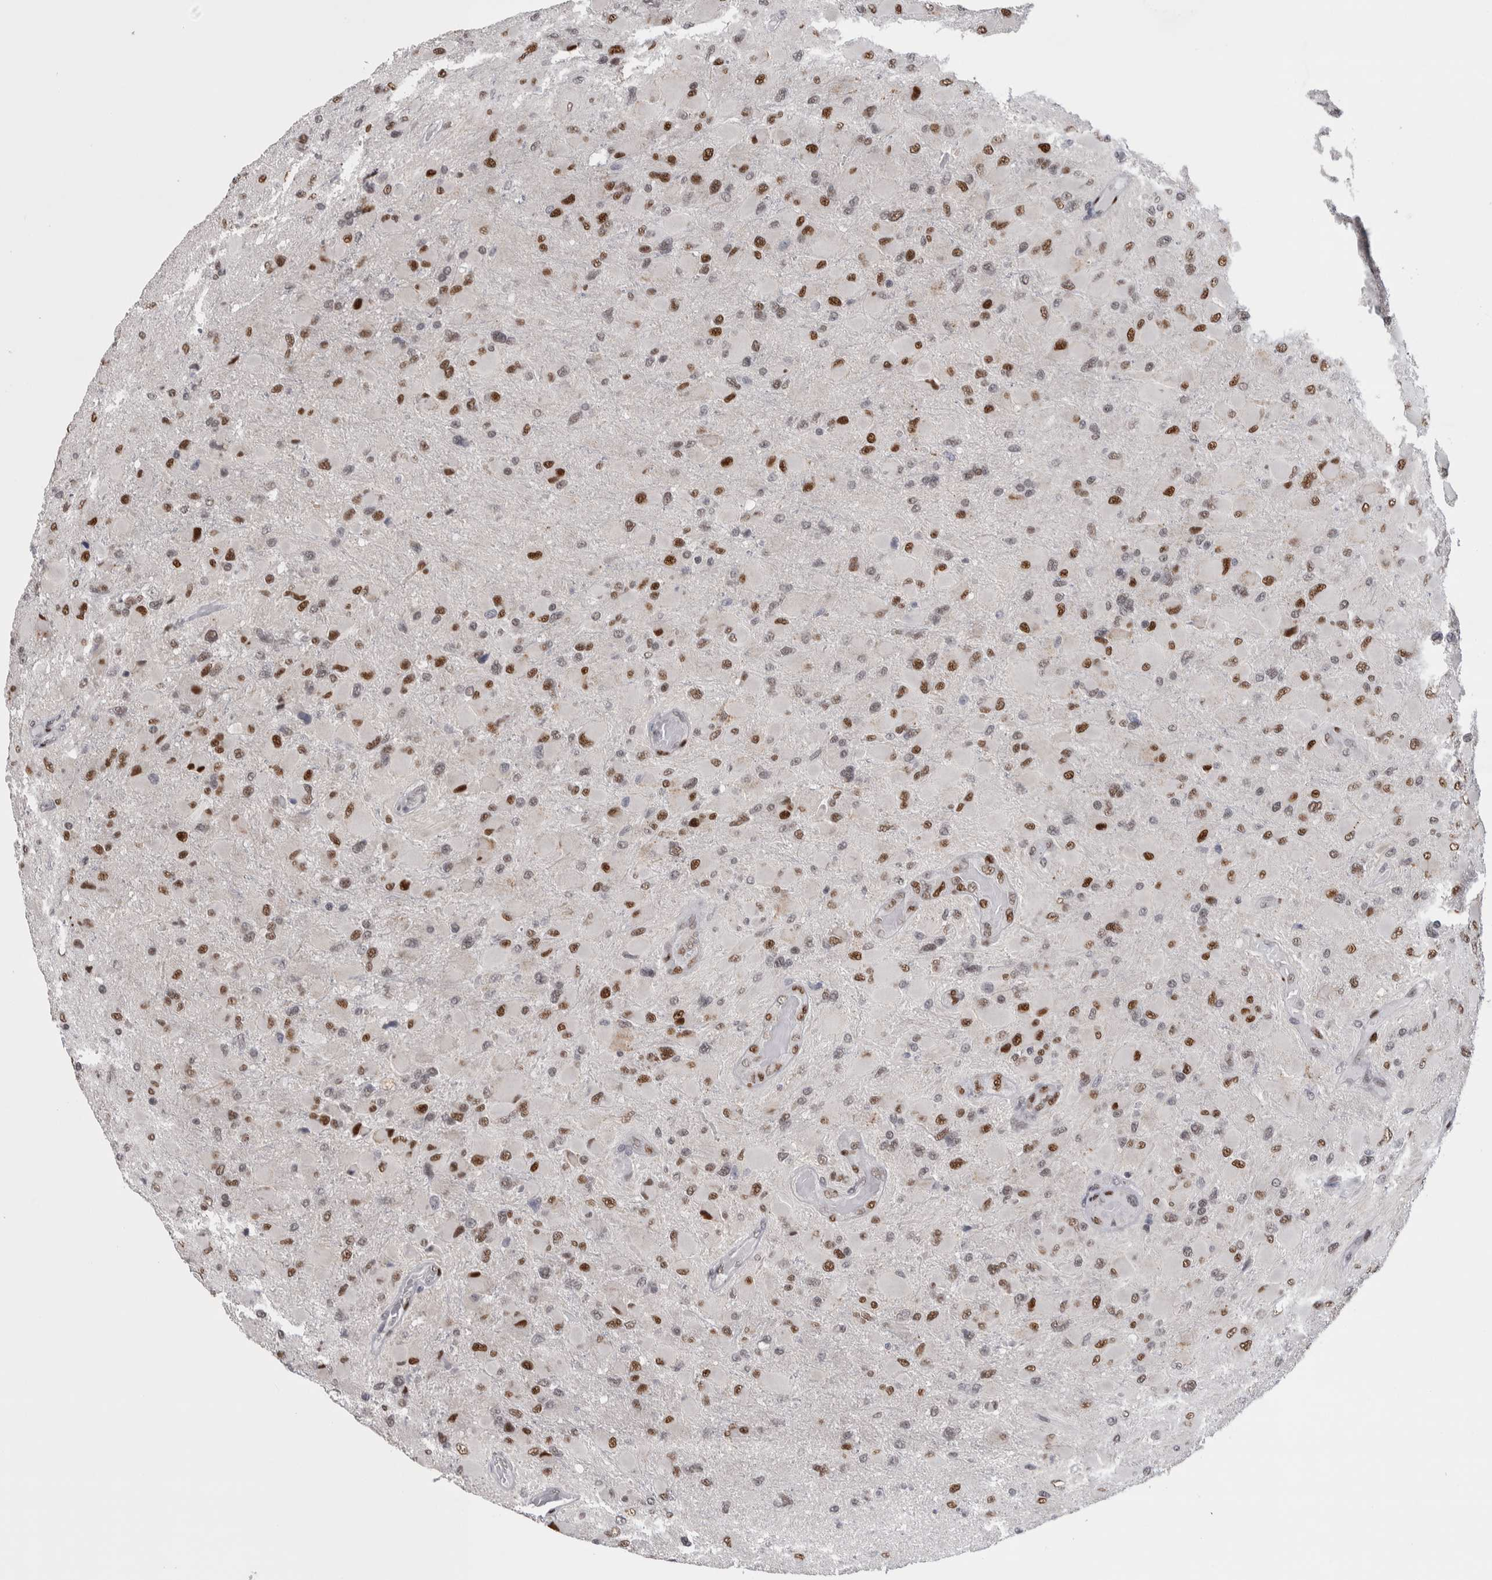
{"staining": {"intensity": "strong", "quantity": "25%-75%", "location": "nuclear"}, "tissue": "glioma", "cell_type": "Tumor cells", "image_type": "cancer", "snomed": [{"axis": "morphology", "description": "Glioma, malignant, High grade"}, {"axis": "topography", "description": "Cerebral cortex"}], "caption": "This is a photomicrograph of immunohistochemistry (IHC) staining of high-grade glioma (malignant), which shows strong staining in the nuclear of tumor cells.", "gene": "HEXIM2", "patient": {"sex": "female", "age": 36}}